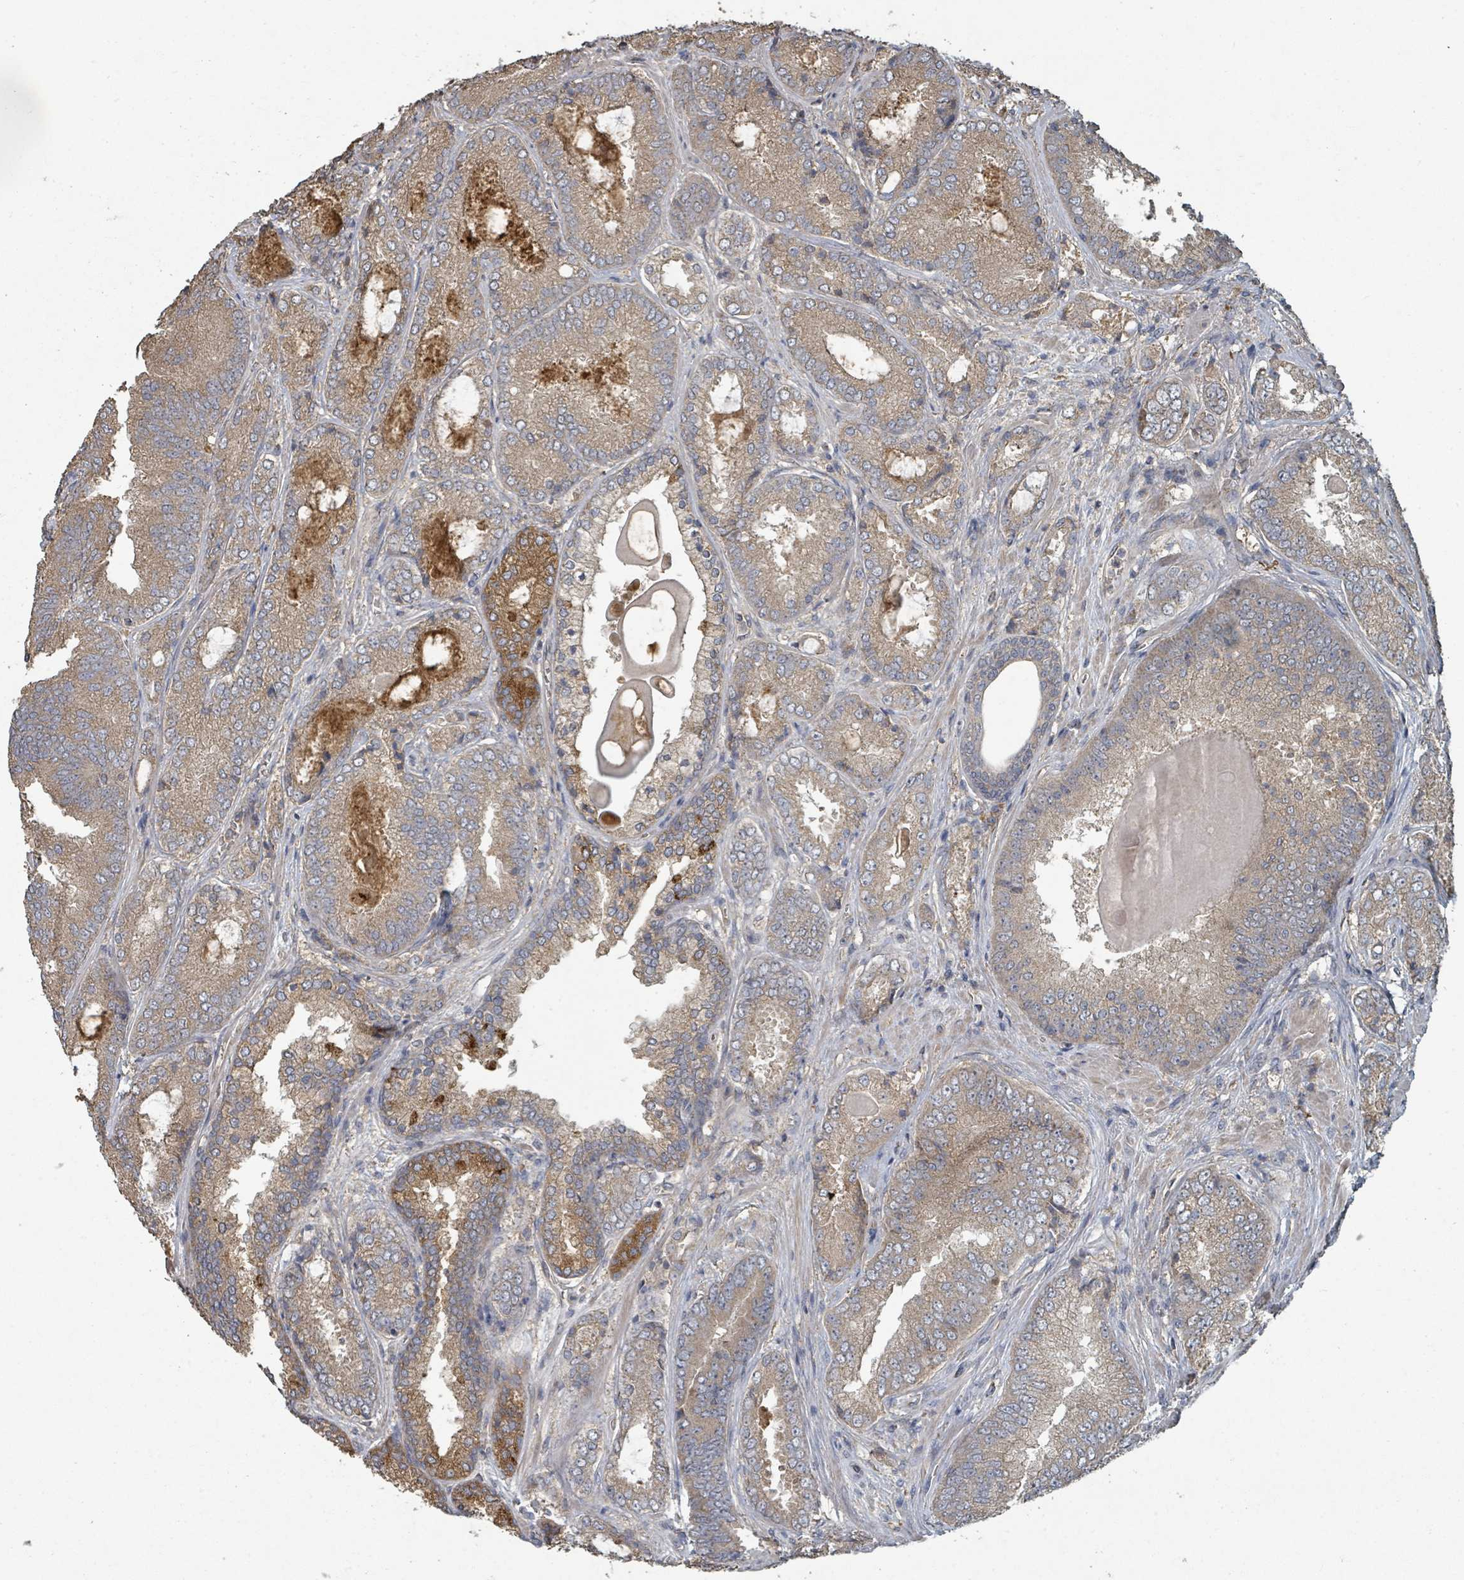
{"staining": {"intensity": "moderate", "quantity": ">75%", "location": "cytoplasmic/membranous"}, "tissue": "prostate cancer", "cell_type": "Tumor cells", "image_type": "cancer", "snomed": [{"axis": "morphology", "description": "Adenocarcinoma, High grade"}, {"axis": "topography", "description": "Prostate"}], "caption": "Tumor cells show medium levels of moderate cytoplasmic/membranous expression in about >75% of cells in human high-grade adenocarcinoma (prostate). The staining is performed using DAB (3,3'-diaminobenzidine) brown chromogen to label protein expression. The nuclei are counter-stained blue using hematoxylin.", "gene": "WDFY1", "patient": {"sex": "male", "age": 63}}